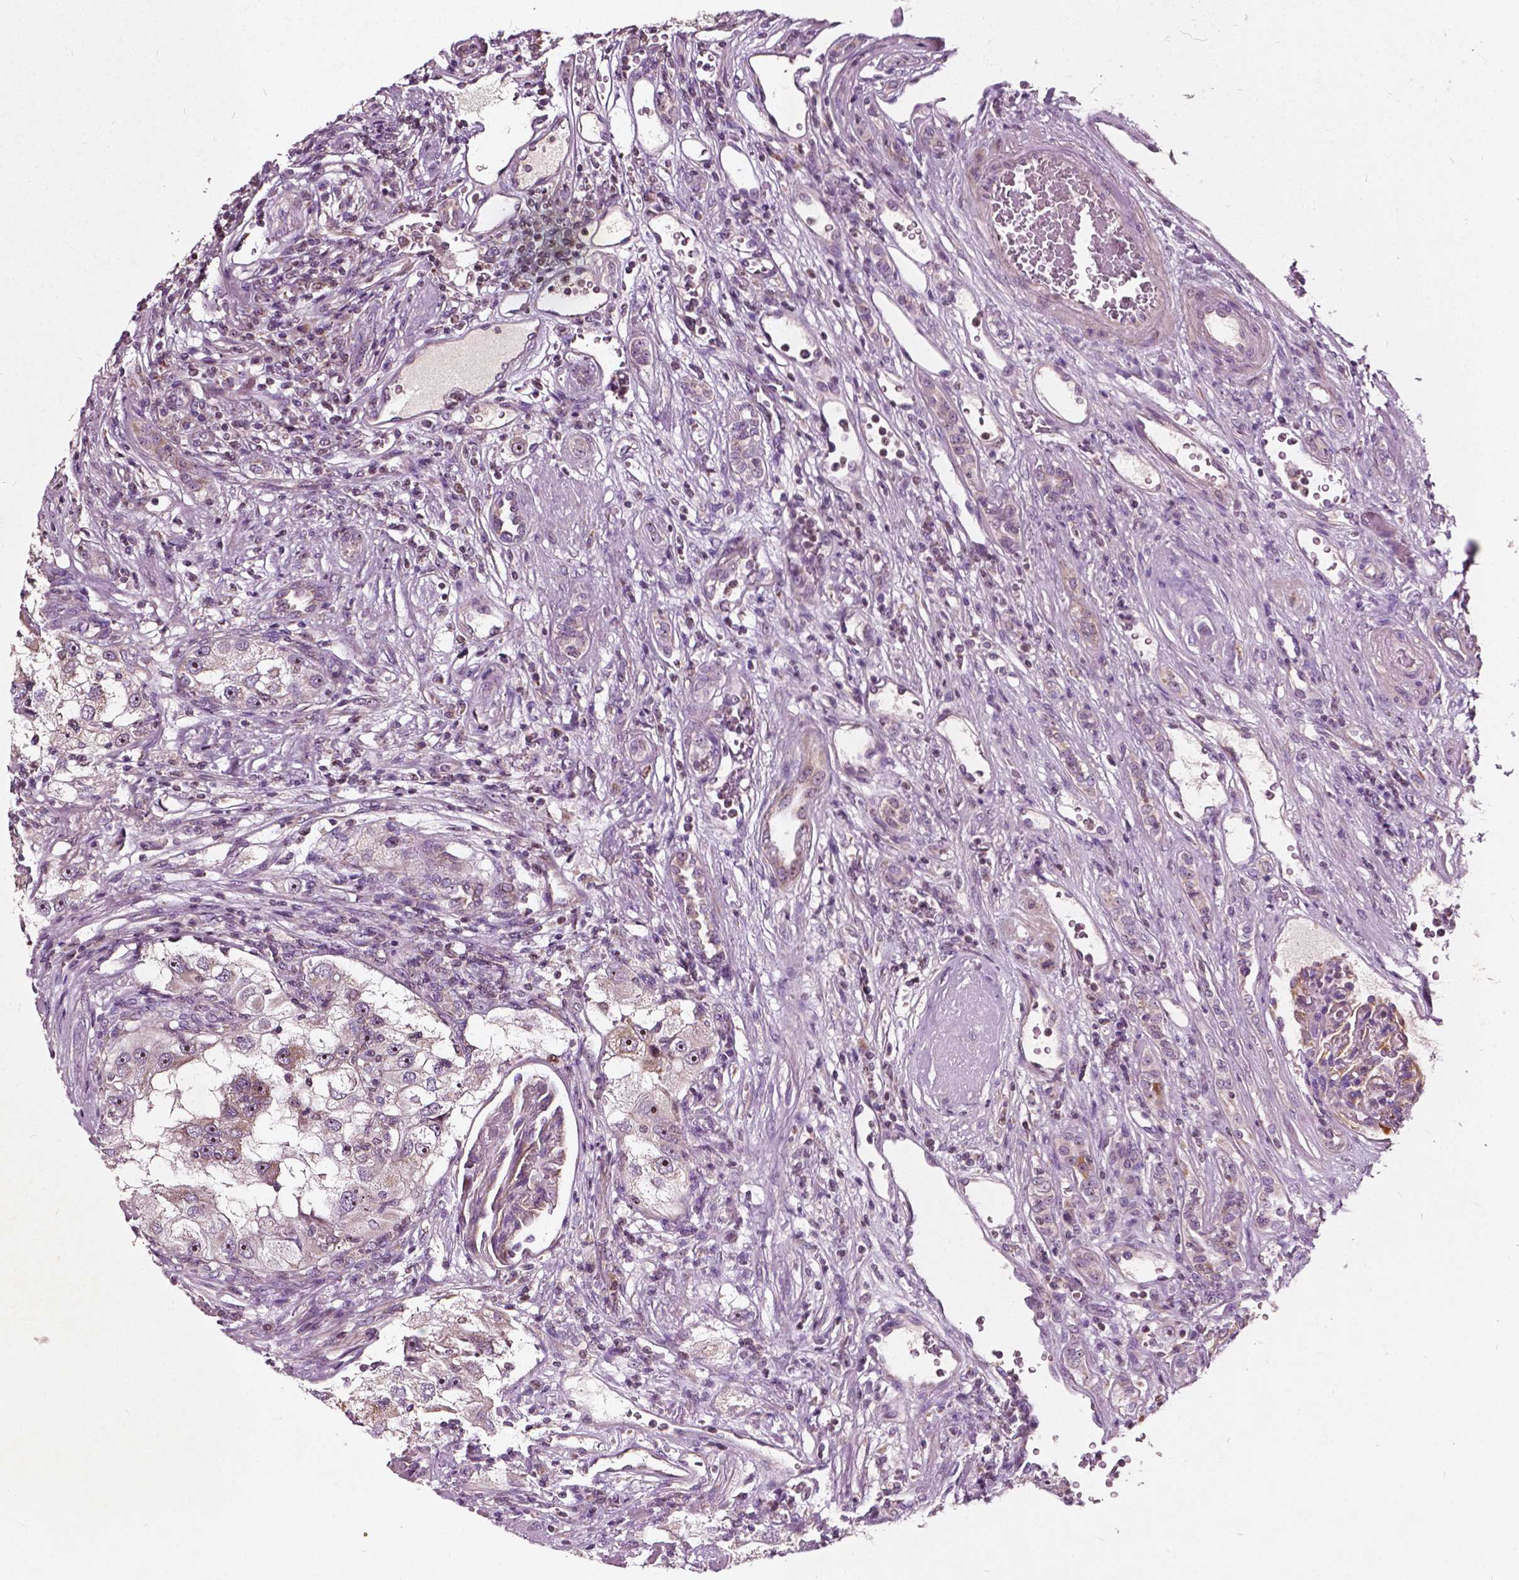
{"staining": {"intensity": "moderate", "quantity": ">75%", "location": "cytoplasmic/membranous,nuclear"}, "tissue": "renal cancer", "cell_type": "Tumor cells", "image_type": "cancer", "snomed": [{"axis": "morphology", "description": "Adenocarcinoma, NOS"}, {"axis": "topography", "description": "Kidney"}], "caption": "IHC (DAB) staining of renal cancer exhibits moderate cytoplasmic/membranous and nuclear protein expression in about >75% of tumor cells. (Stains: DAB (3,3'-diaminobenzidine) in brown, nuclei in blue, Microscopy: brightfield microscopy at high magnification).", "gene": "ODF3L2", "patient": {"sex": "male", "age": 63}}